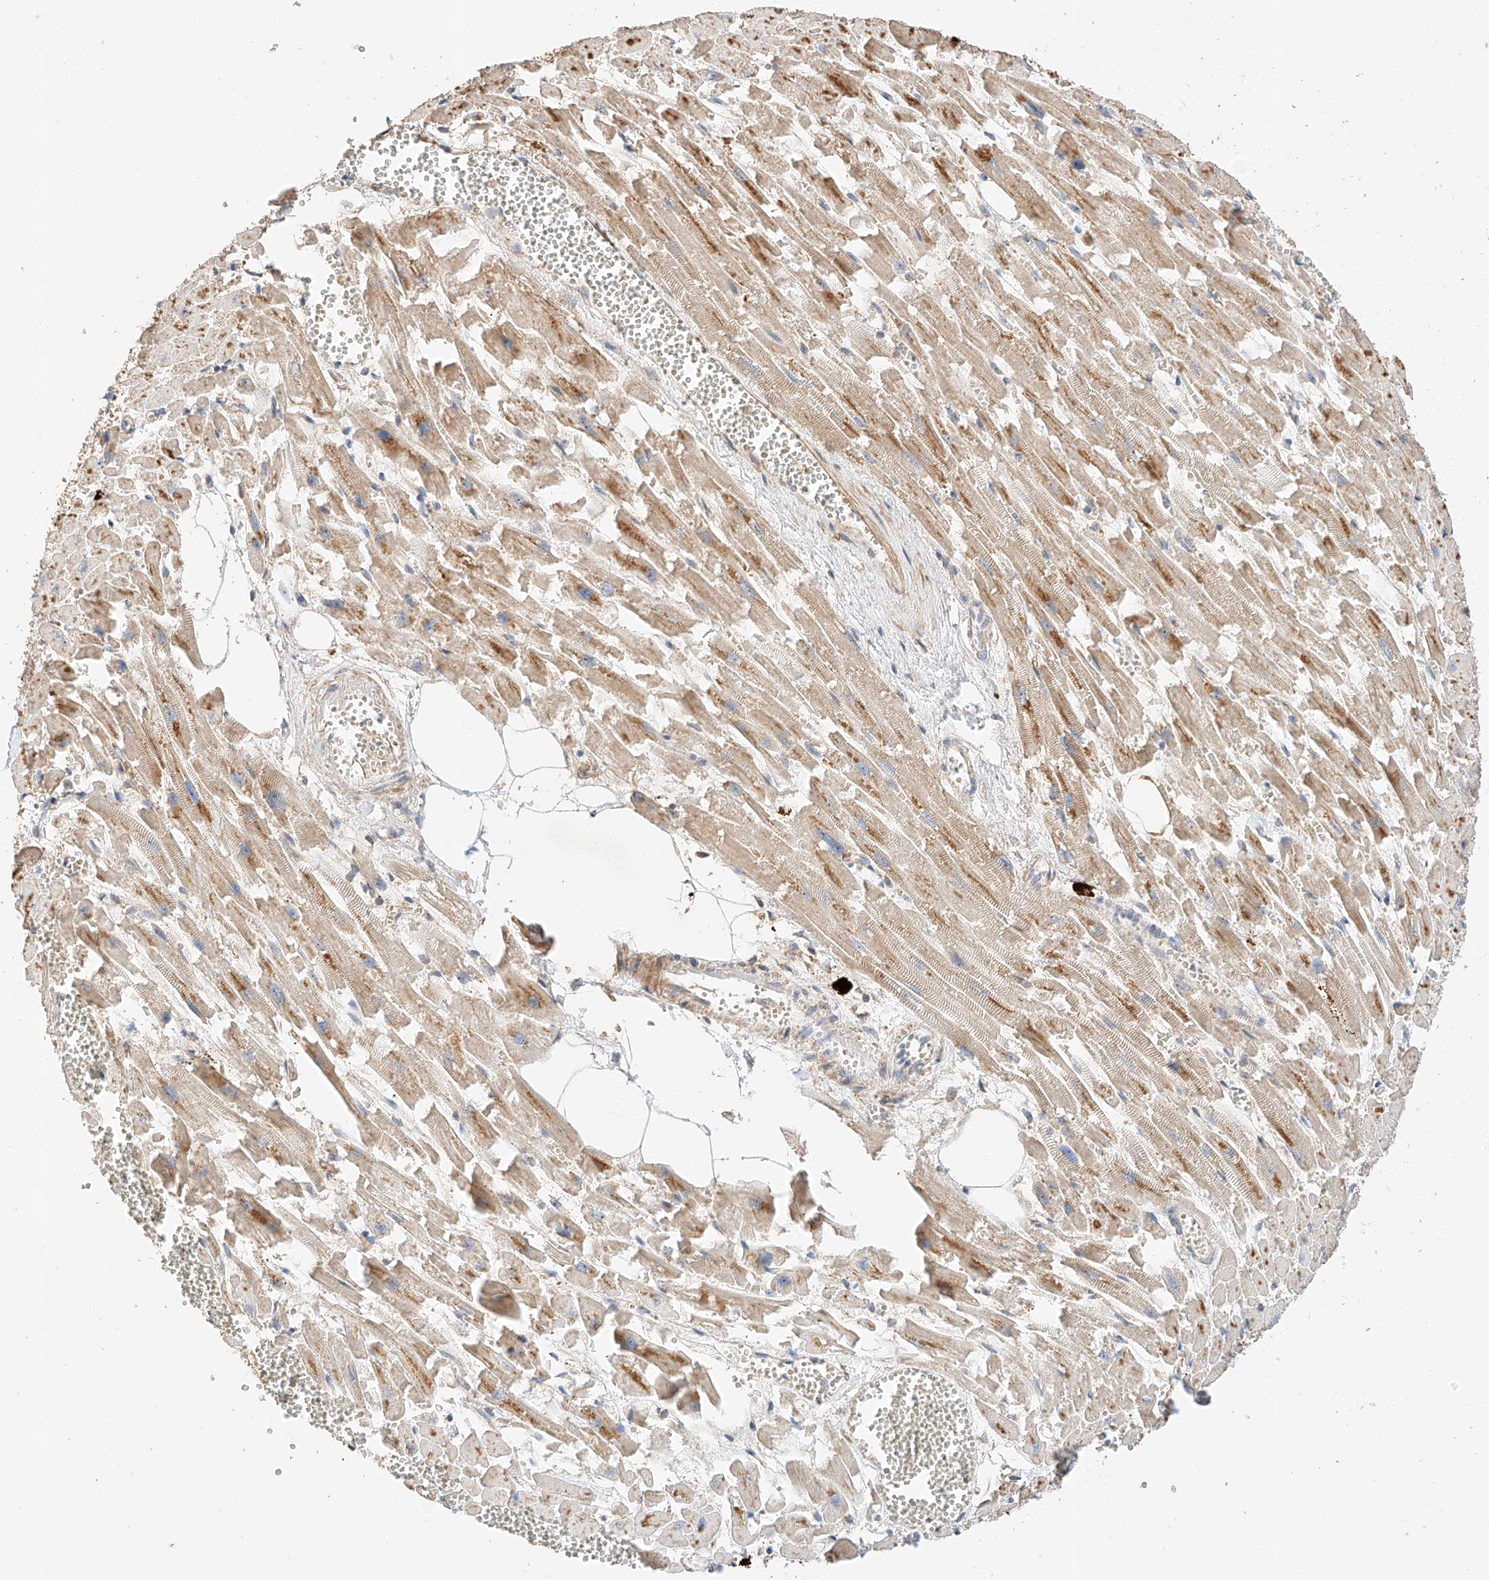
{"staining": {"intensity": "moderate", "quantity": ">75%", "location": "cytoplasmic/membranous"}, "tissue": "heart muscle", "cell_type": "Cardiomyocytes", "image_type": "normal", "snomed": [{"axis": "morphology", "description": "Normal tissue, NOS"}, {"axis": "topography", "description": "Heart"}], "caption": "Heart muscle stained with DAB IHC exhibits medium levels of moderate cytoplasmic/membranous positivity in about >75% of cardiomyocytes. (Stains: DAB in brown, nuclei in blue, Microscopy: brightfield microscopy at high magnification).", "gene": "RAB23", "patient": {"sex": "female", "age": 64}}